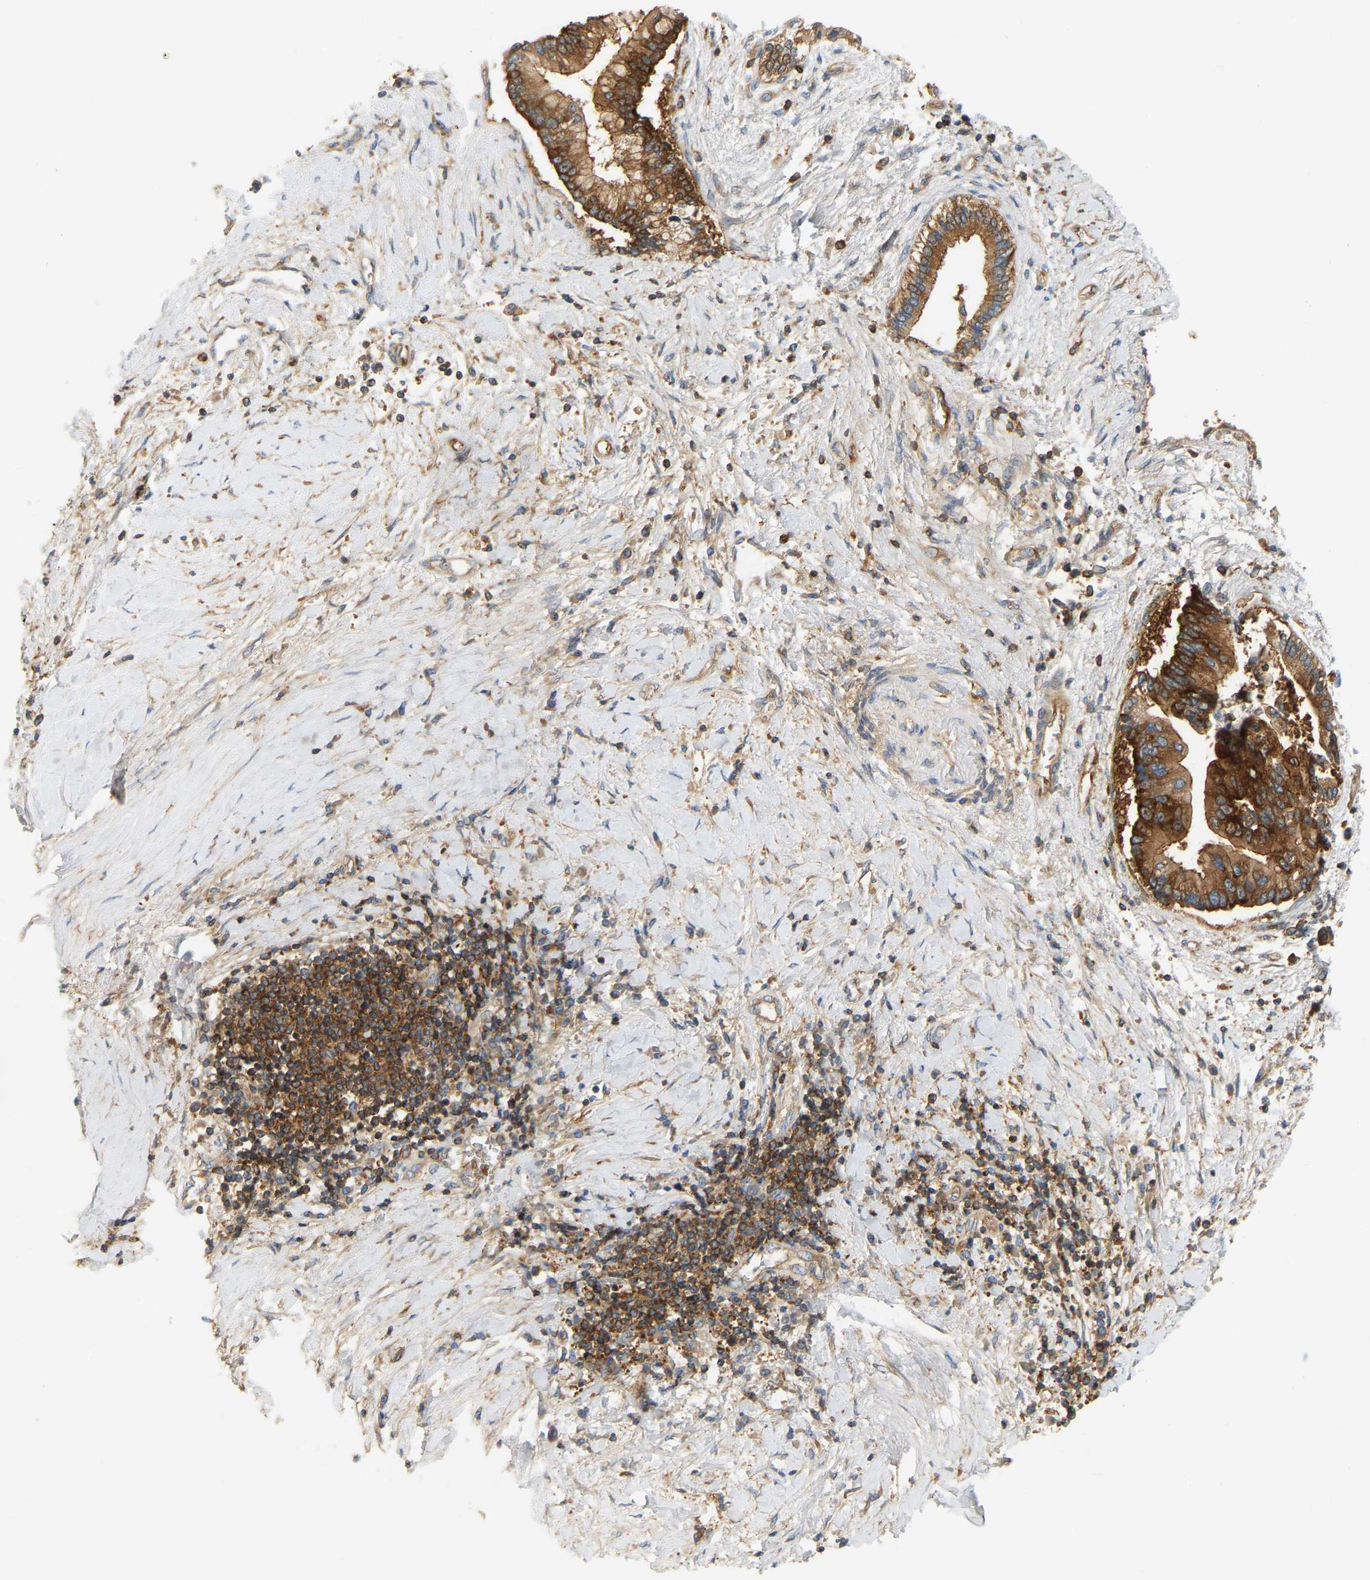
{"staining": {"intensity": "strong", "quantity": ">75%", "location": "cytoplasmic/membranous"}, "tissue": "liver cancer", "cell_type": "Tumor cells", "image_type": "cancer", "snomed": [{"axis": "morphology", "description": "Cholangiocarcinoma"}, {"axis": "topography", "description": "Liver"}], "caption": "Immunohistochemical staining of human liver cholangiocarcinoma reveals high levels of strong cytoplasmic/membranous protein staining in about >75% of tumor cells. (DAB IHC with brightfield microscopy, high magnification).", "gene": "AKAP13", "patient": {"sex": "male", "age": 50}}